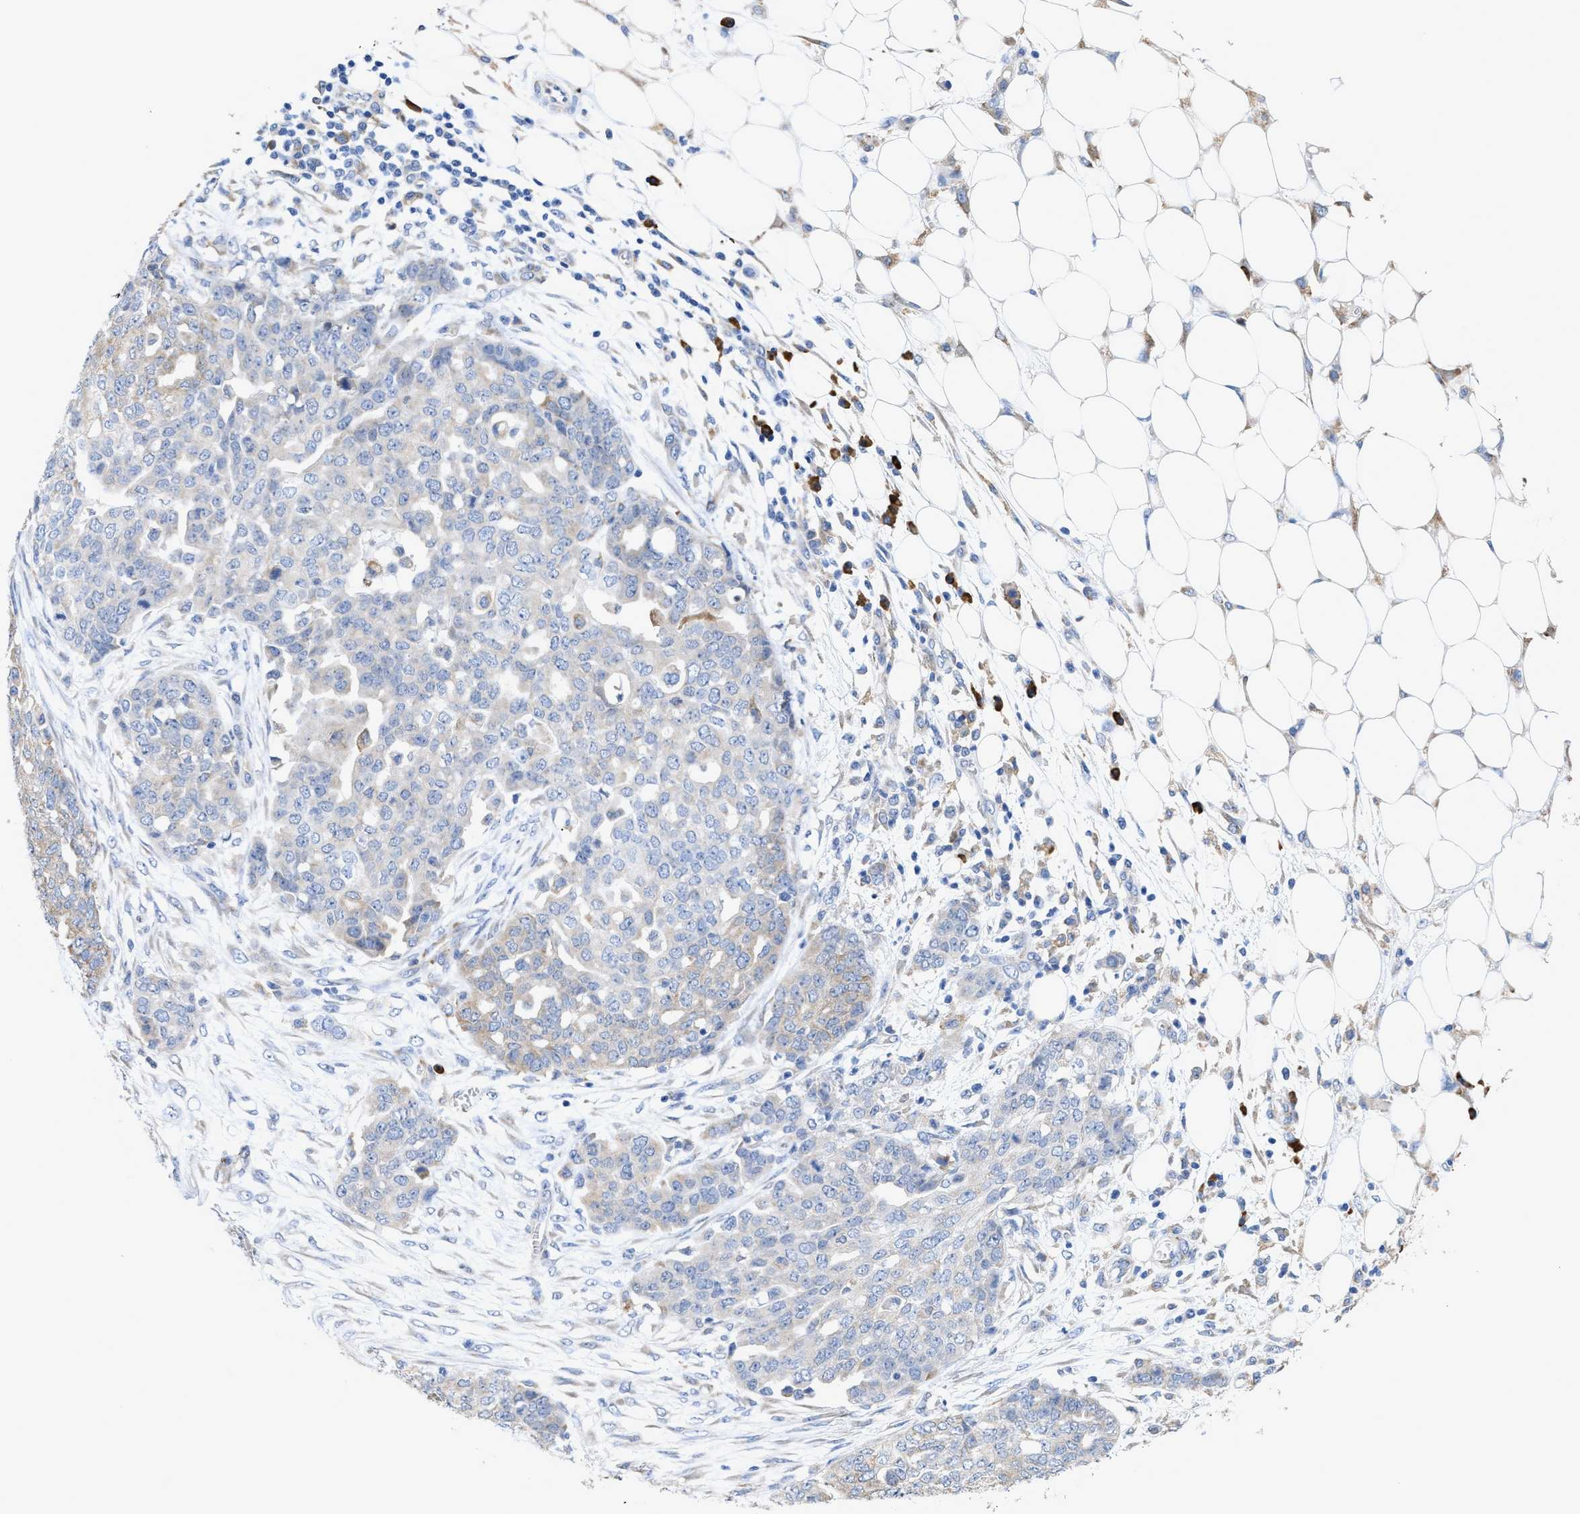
{"staining": {"intensity": "weak", "quantity": "<25%", "location": "cytoplasmic/membranous"}, "tissue": "ovarian cancer", "cell_type": "Tumor cells", "image_type": "cancer", "snomed": [{"axis": "morphology", "description": "Cystadenocarcinoma, serous, NOS"}, {"axis": "topography", "description": "Soft tissue"}, {"axis": "topography", "description": "Ovary"}], "caption": "Ovarian serous cystadenocarcinoma was stained to show a protein in brown. There is no significant expression in tumor cells.", "gene": "RYR2", "patient": {"sex": "female", "age": 57}}